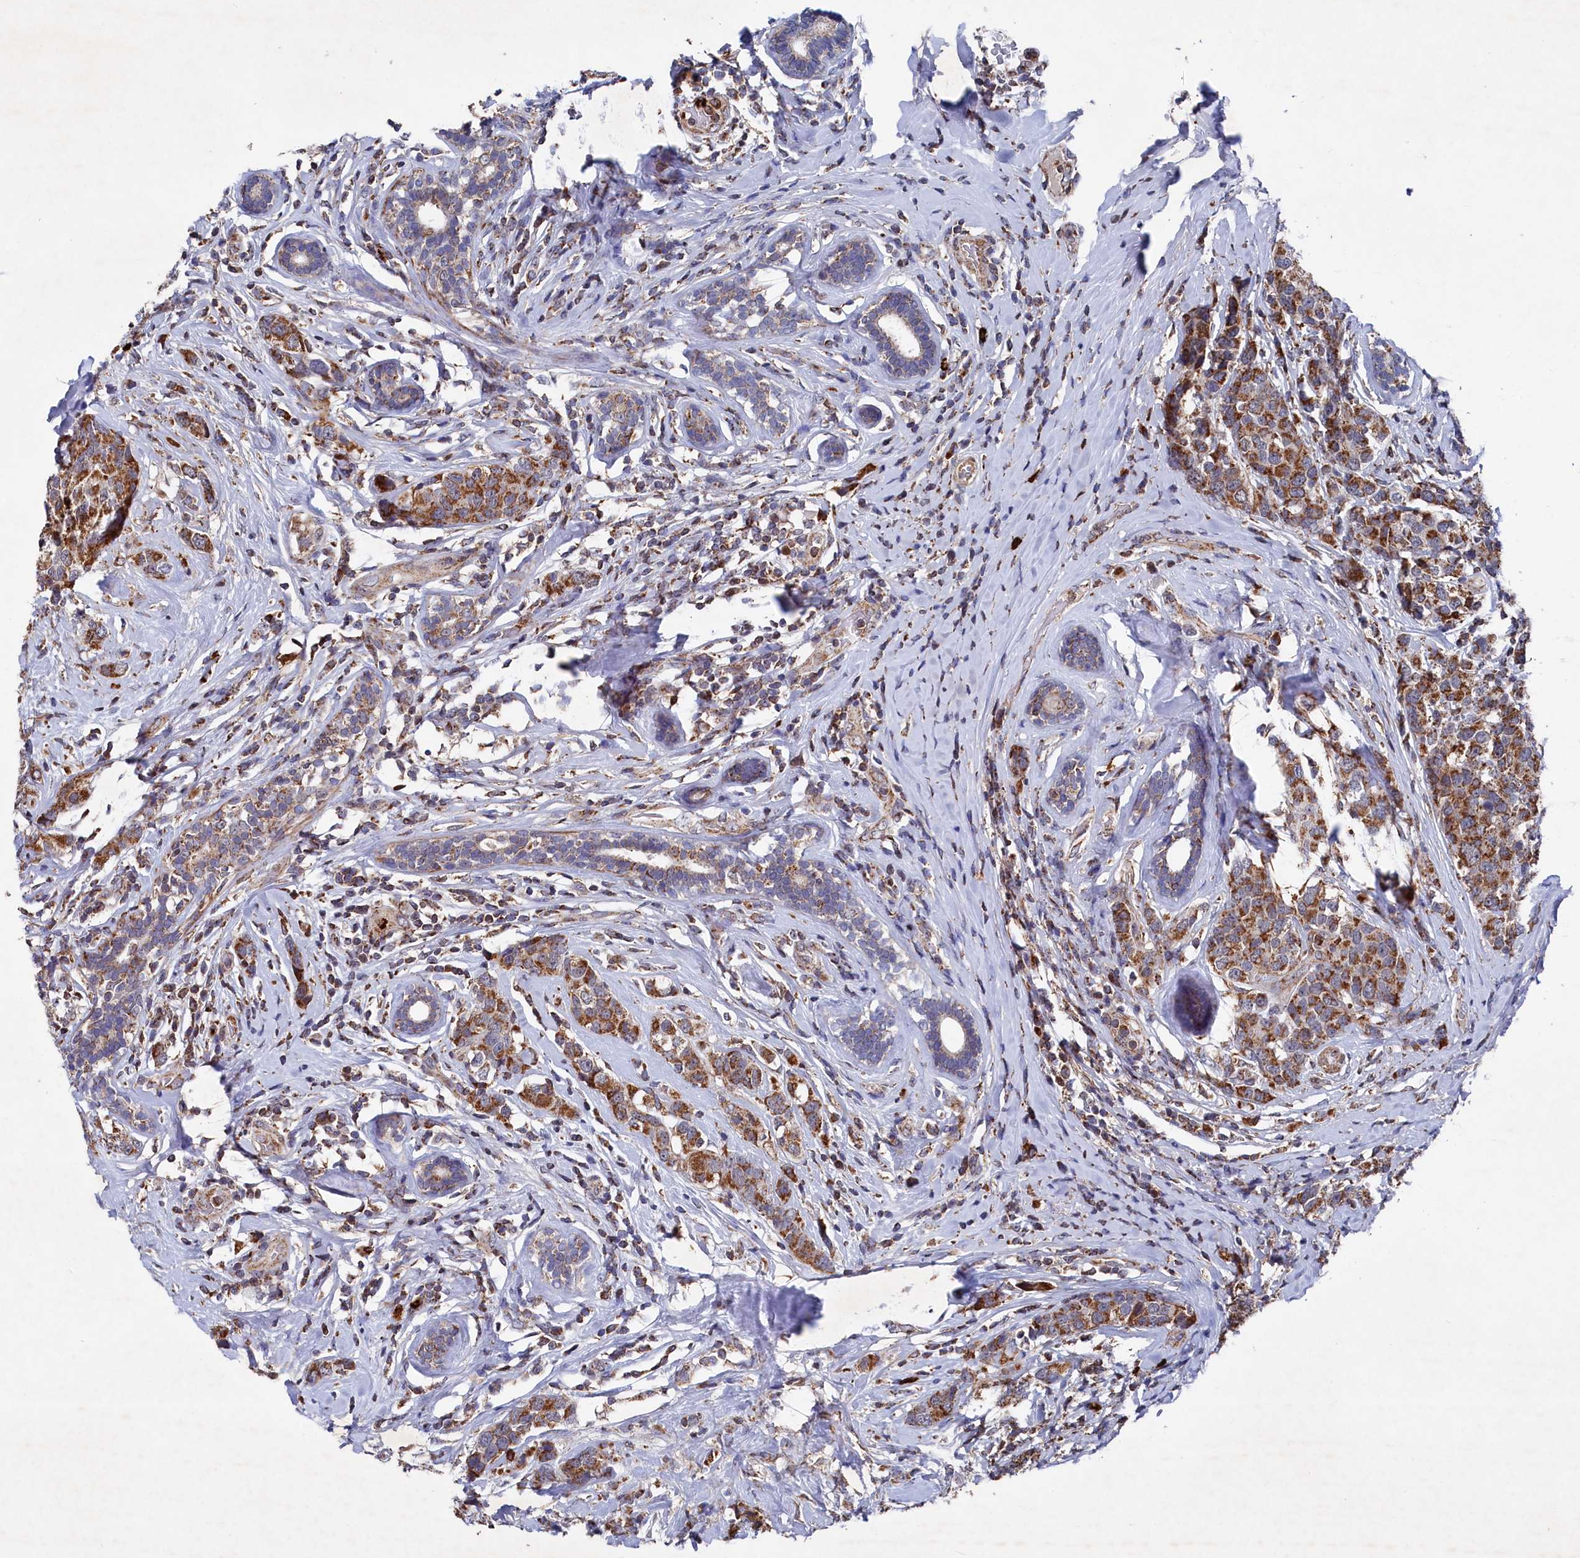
{"staining": {"intensity": "moderate", "quantity": ">75%", "location": "cytoplasmic/membranous"}, "tissue": "breast cancer", "cell_type": "Tumor cells", "image_type": "cancer", "snomed": [{"axis": "morphology", "description": "Lobular carcinoma"}, {"axis": "topography", "description": "Breast"}], "caption": "Human breast lobular carcinoma stained with a protein marker displays moderate staining in tumor cells.", "gene": "CHCHD1", "patient": {"sex": "female", "age": 59}}